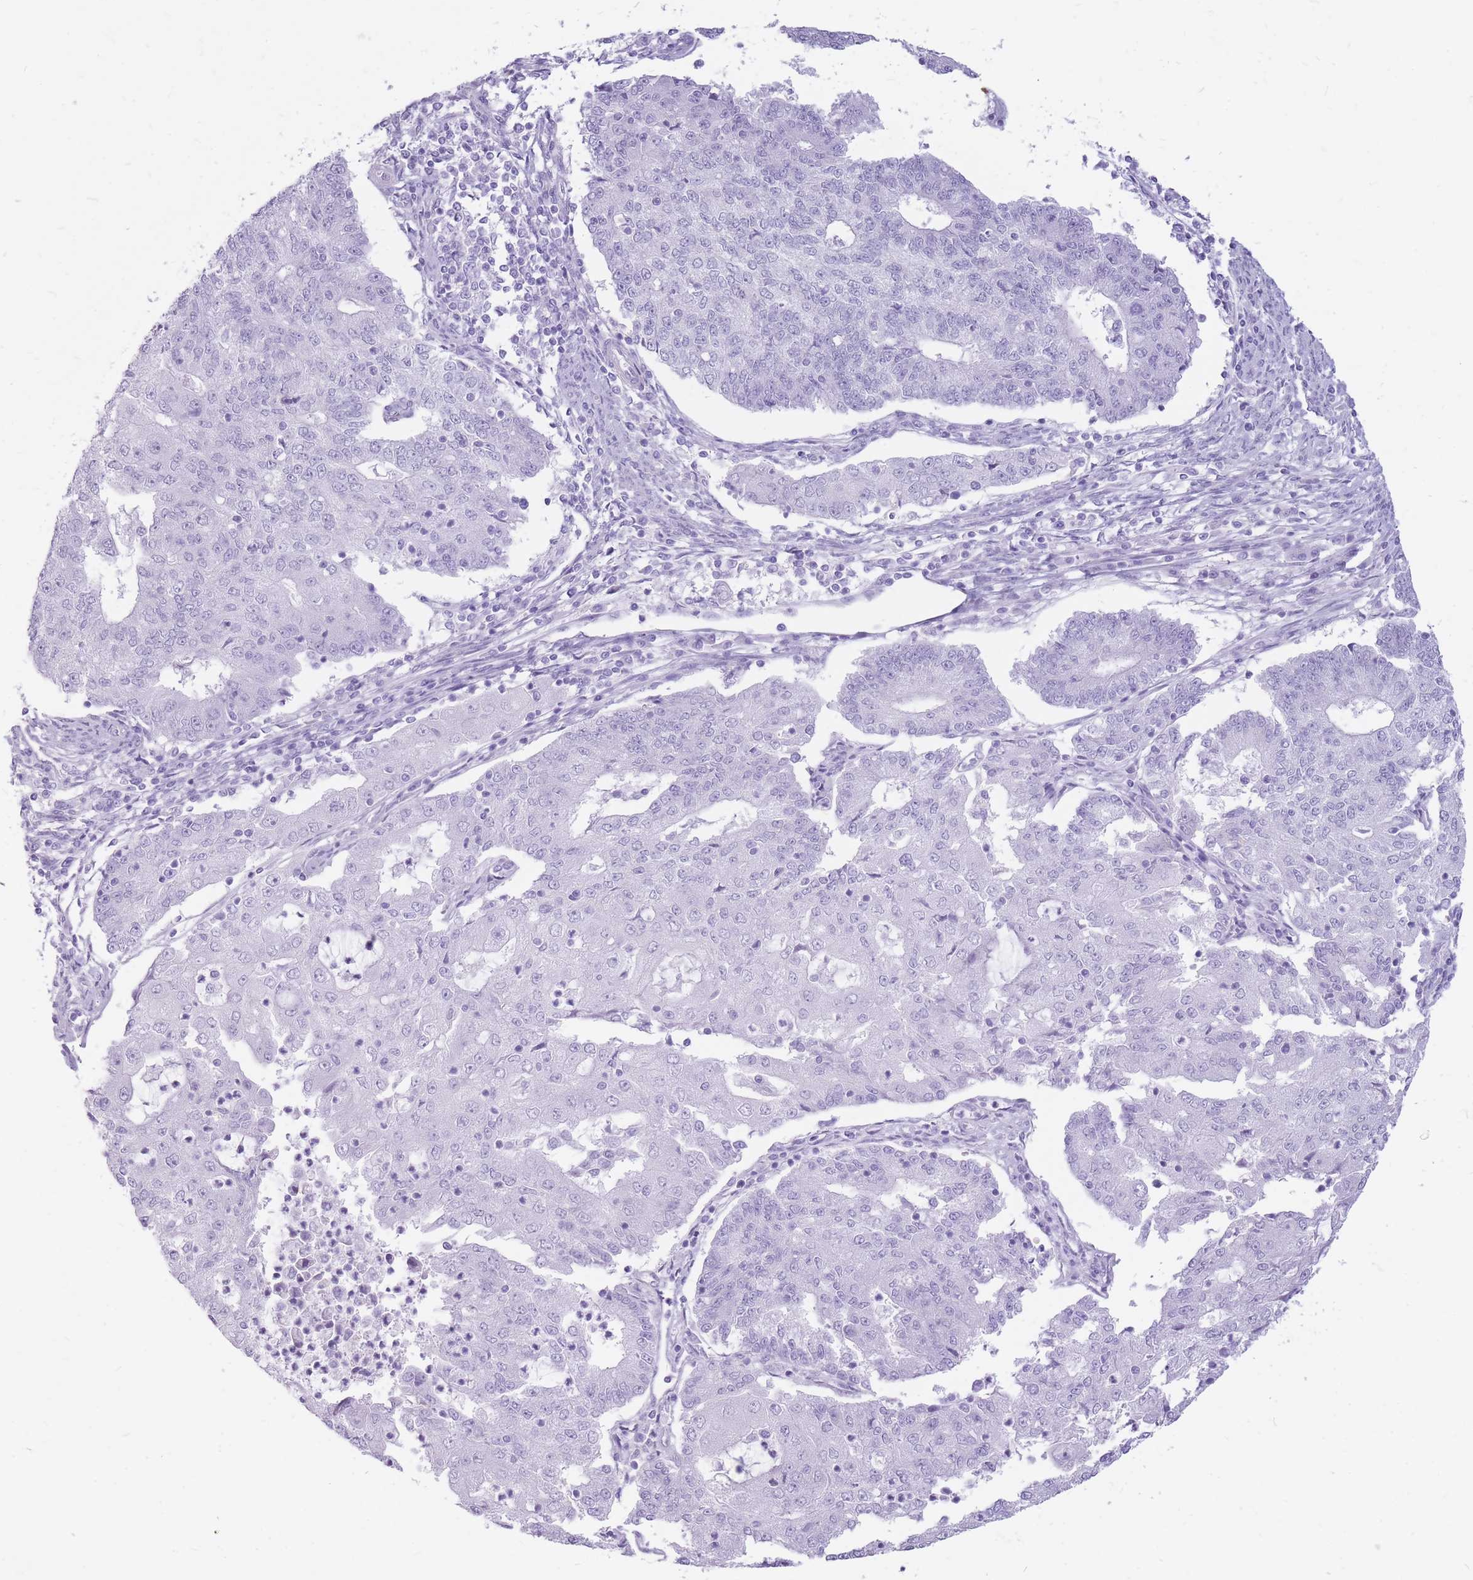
{"staining": {"intensity": "negative", "quantity": "none", "location": "none"}, "tissue": "endometrial cancer", "cell_type": "Tumor cells", "image_type": "cancer", "snomed": [{"axis": "morphology", "description": "Adenocarcinoma, NOS"}, {"axis": "topography", "description": "Endometrium"}], "caption": "The histopathology image reveals no significant expression in tumor cells of endometrial cancer. (DAB immunohistochemistry visualized using brightfield microscopy, high magnification).", "gene": "CYP21A2", "patient": {"sex": "female", "age": 56}}